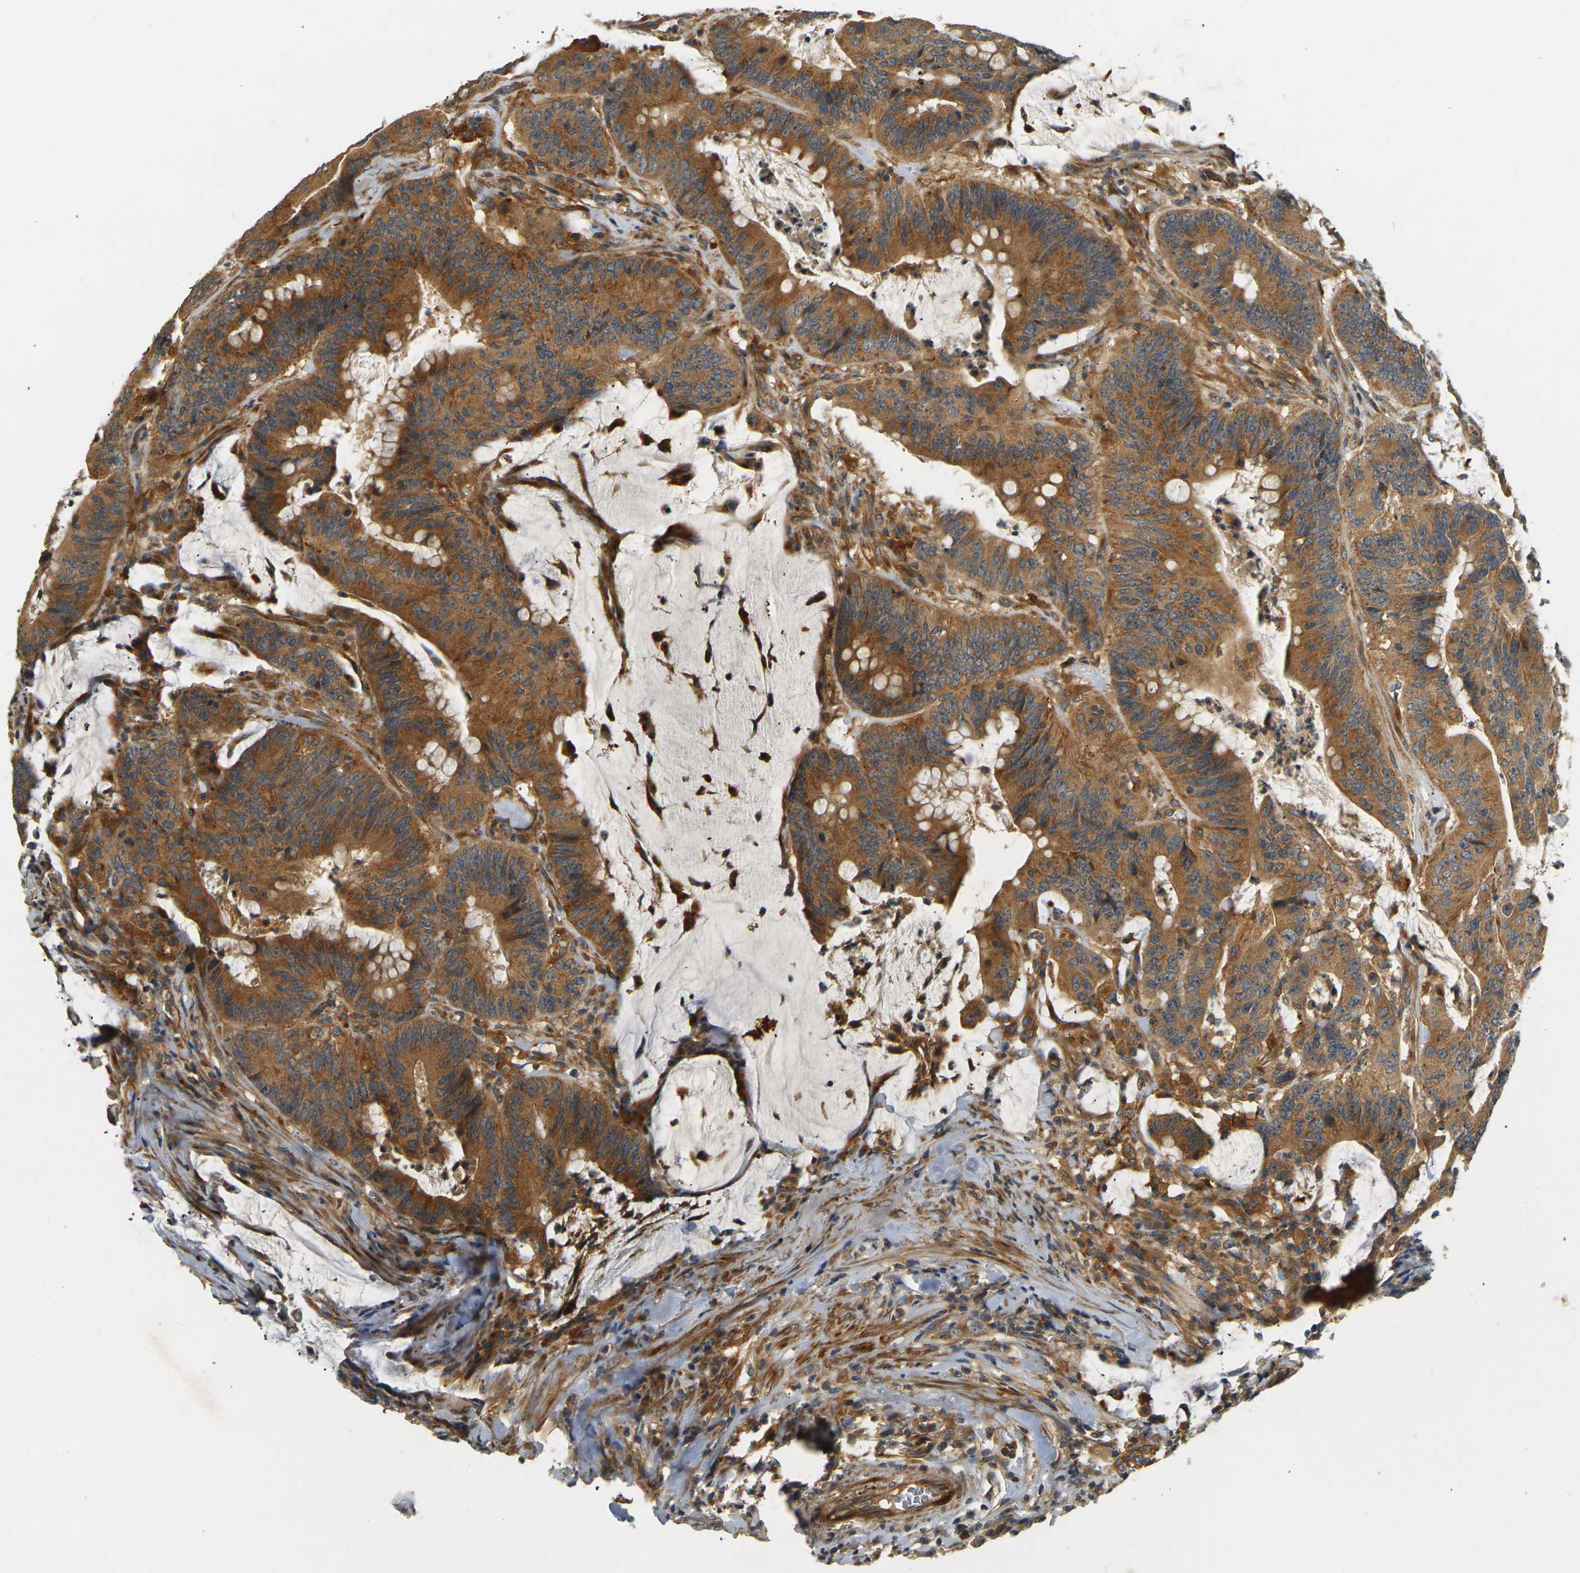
{"staining": {"intensity": "strong", "quantity": ">75%", "location": "cytoplasmic/membranous"}, "tissue": "colorectal cancer", "cell_type": "Tumor cells", "image_type": "cancer", "snomed": [{"axis": "morphology", "description": "Adenocarcinoma, NOS"}, {"axis": "topography", "description": "Colon"}], "caption": "Strong cytoplasmic/membranous expression is present in about >75% of tumor cells in colorectal cancer. Nuclei are stained in blue.", "gene": "LRCH3", "patient": {"sex": "male", "age": 45}}